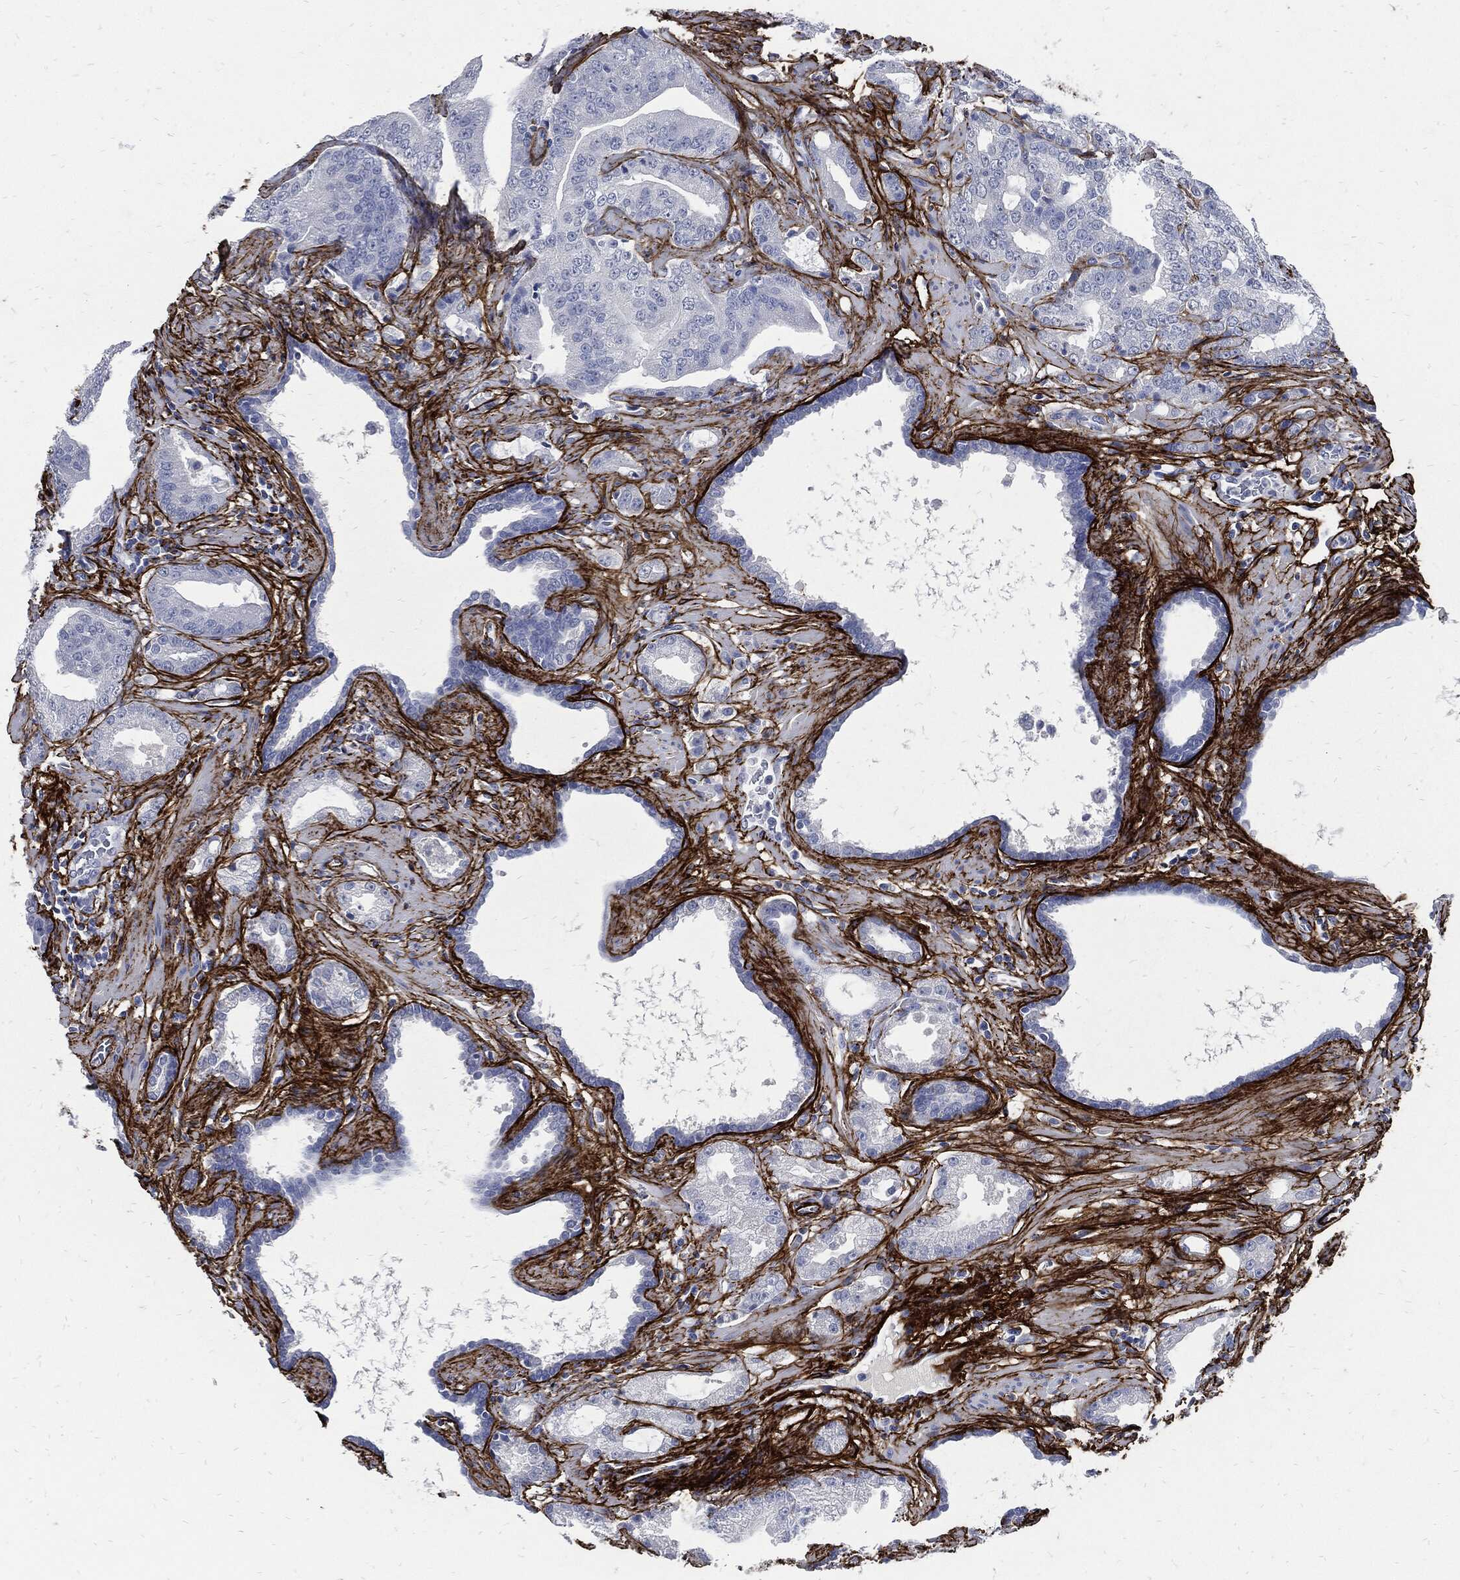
{"staining": {"intensity": "negative", "quantity": "none", "location": "none"}, "tissue": "prostate cancer", "cell_type": "Tumor cells", "image_type": "cancer", "snomed": [{"axis": "morphology", "description": "Adenocarcinoma, Low grade"}, {"axis": "topography", "description": "Prostate"}], "caption": "Immunohistochemical staining of human prostate cancer exhibits no significant positivity in tumor cells. (Stains: DAB immunohistochemistry with hematoxylin counter stain, Microscopy: brightfield microscopy at high magnification).", "gene": "FBN1", "patient": {"sex": "male", "age": 62}}